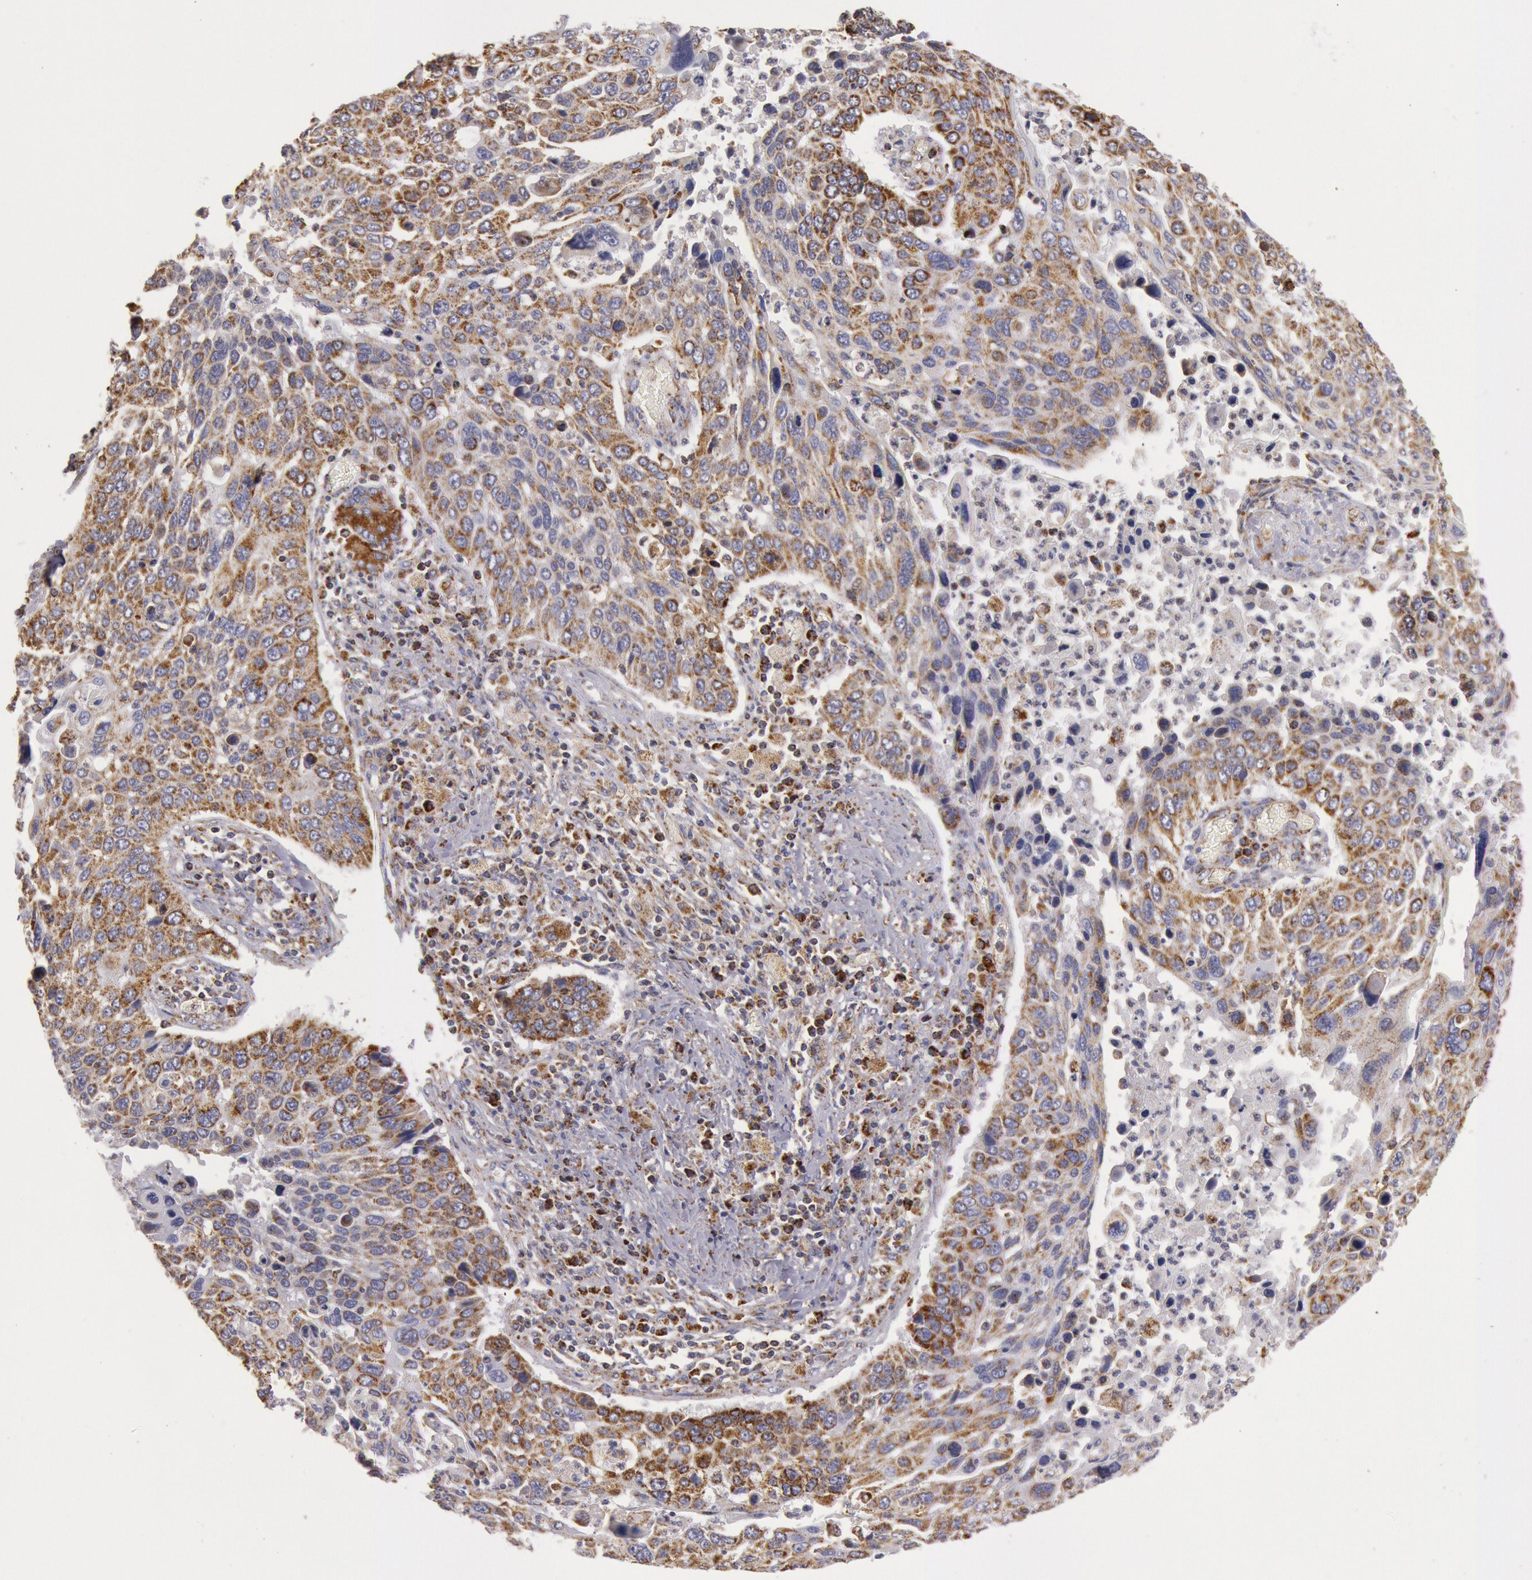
{"staining": {"intensity": "moderate", "quantity": ">75%", "location": "cytoplasmic/membranous"}, "tissue": "lung cancer", "cell_type": "Tumor cells", "image_type": "cancer", "snomed": [{"axis": "morphology", "description": "Squamous cell carcinoma, NOS"}, {"axis": "topography", "description": "Lung"}], "caption": "Immunohistochemistry micrograph of human squamous cell carcinoma (lung) stained for a protein (brown), which shows medium levels of moderate cytoplasmic/membranous staining in approximately >75% of tumor cells.", "gene": "CYC1", "patient": {"sex": "male", "age": 68}}